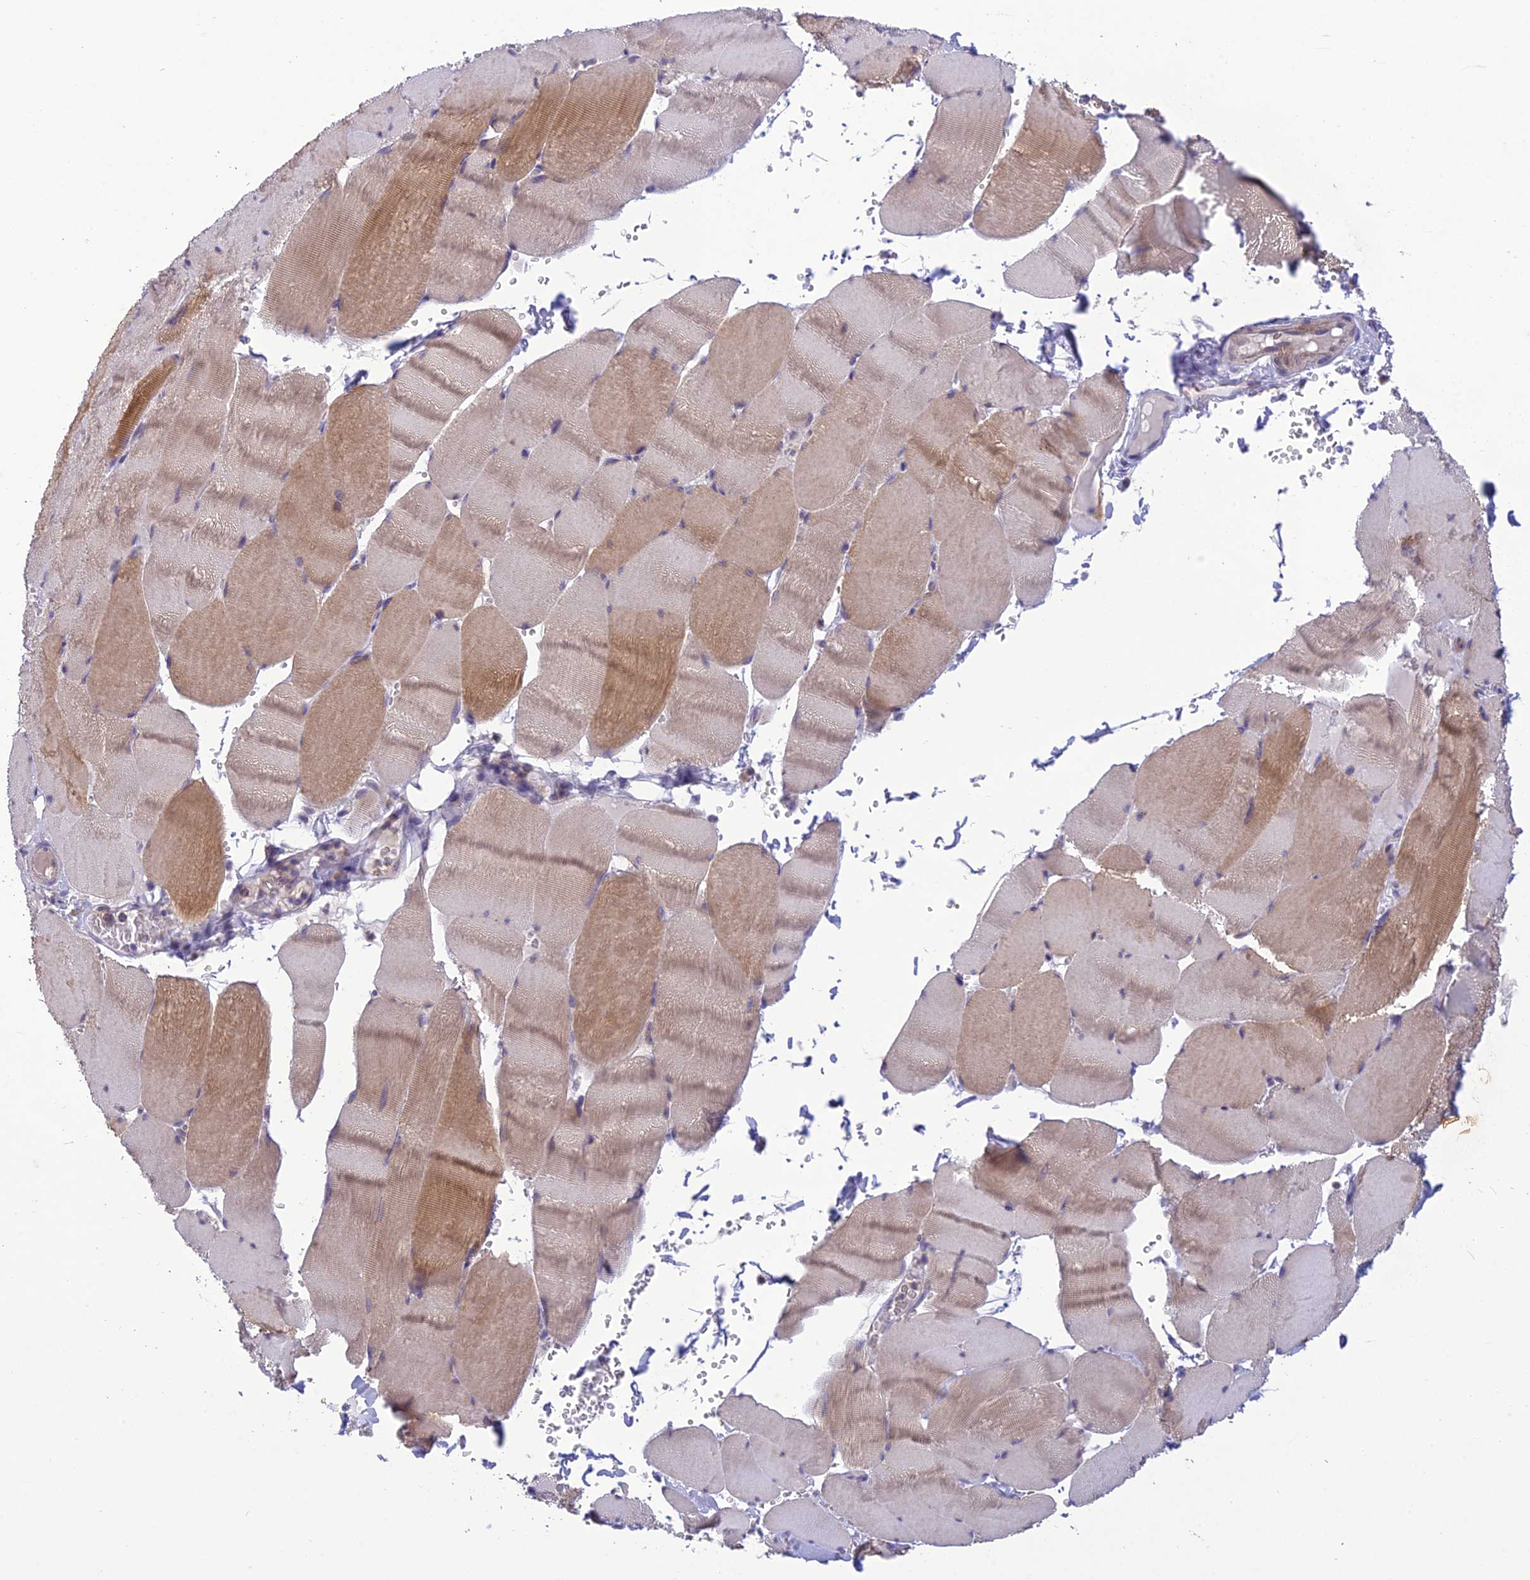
{"staining": {"intensity": "moderate", "quantity": "<25%", "location": "cytoplasmic/membranous"}, "tissue": "skeletal muscle", "cell_type": "Myocytes", "image_type": "normal", "snomed": [{"axis": "morphology", "description": "Normal tissue, NOS"}, {"axis": "topography", "description": "Skeletal muscle"}, {"axis": "topography", "description": "Head-Neck"}], "caption": "Protein staining by IHC shows moderate cytoplasmic/membranous staining in approximately <25% of myocytes in benign skeletal muscle. (DAB (3,3'-diaminobenzidine) IHC with brightfield microscopy, high magnification).", "gene": "ITGAE", "patient": {"sex": "male", "age": 66}}